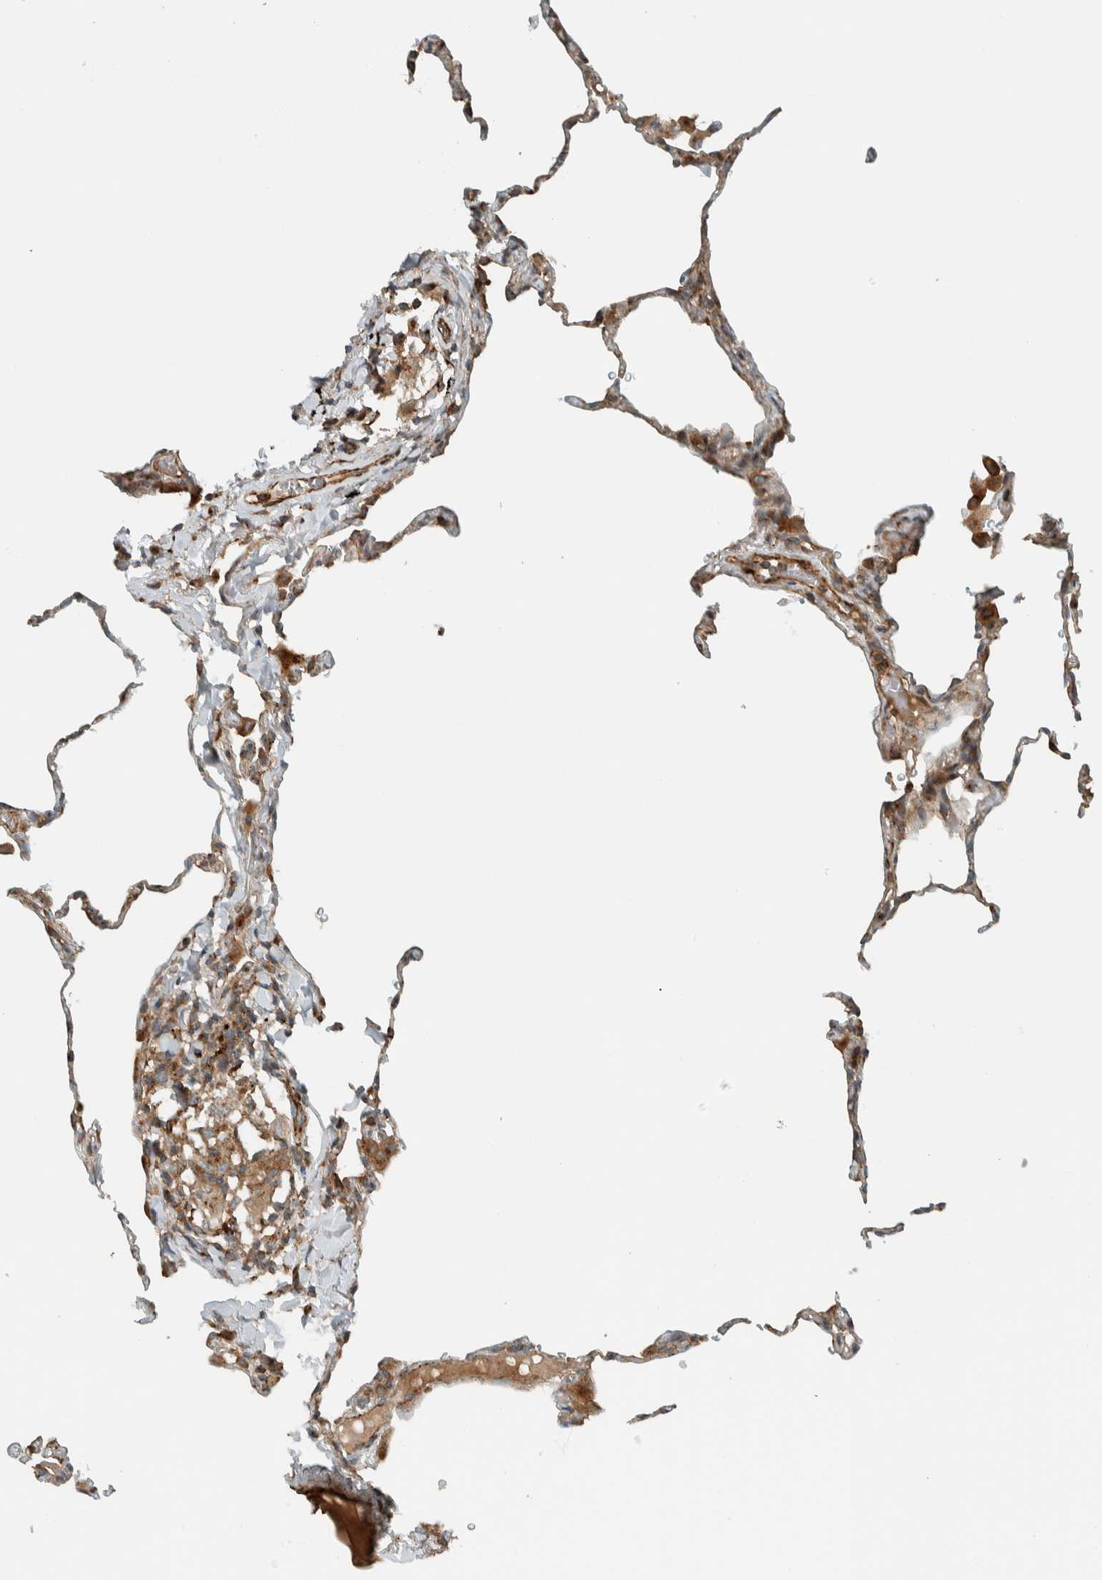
{"staining": {"intensity": "weak", "quantity": "<25%", "location": "cytoplasmic/membranous"}, "tissue": "lung", "cell_type": "Alveolar cells", "image_type": "normal", "snomed": [{"axis": "morphology", "description": "Normal tissue, NOS"}, {"axis": "topography", "description": "Lung"}], "caption": "DAB (3,3'-diaminobenzidine) immunohistochemical staining of unremarkable human lung exhibits no significant expression in alveolar cells.", "gene": "EXOC7", "patient": {"sex": "male", "age": 59}}